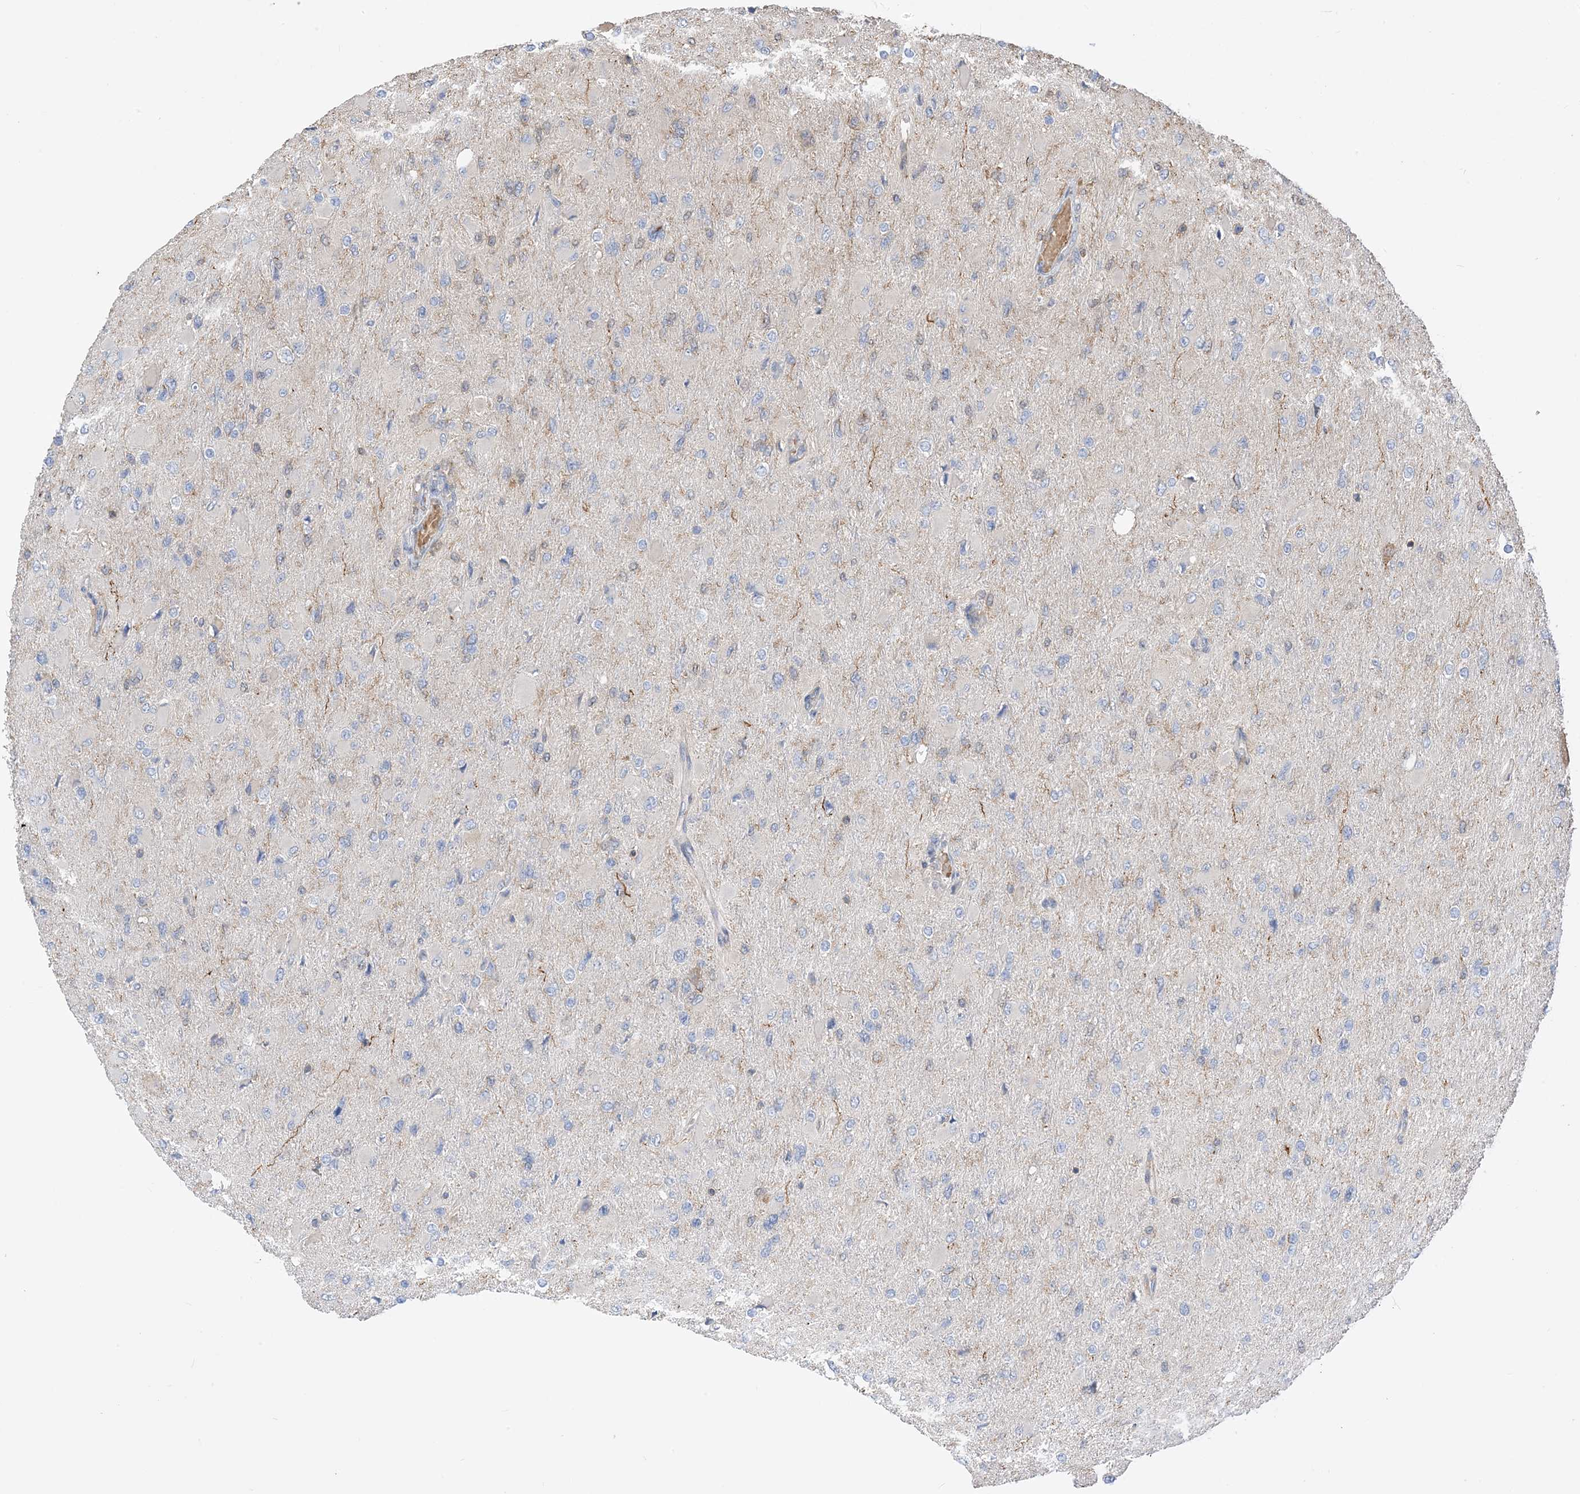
{"staining": {"intensity": "negative", "quantity": "none", "location": "none"}, "tissue": "glioma", "cell_type": "Tumor cells", "image_type": "cancer", "snomed": [{"axis": "morphology", "description": "Glioma, malignant, High grade"}, {"axis": "topography", "description": "Cerebral cortex"}], "caption": "Immunohistochemical staining of human high-grade glioma (malignant) reveals no significant positivity in tumor cells.", "gene": "PARVG", "patient": {"sex": "female", "age": 36}}